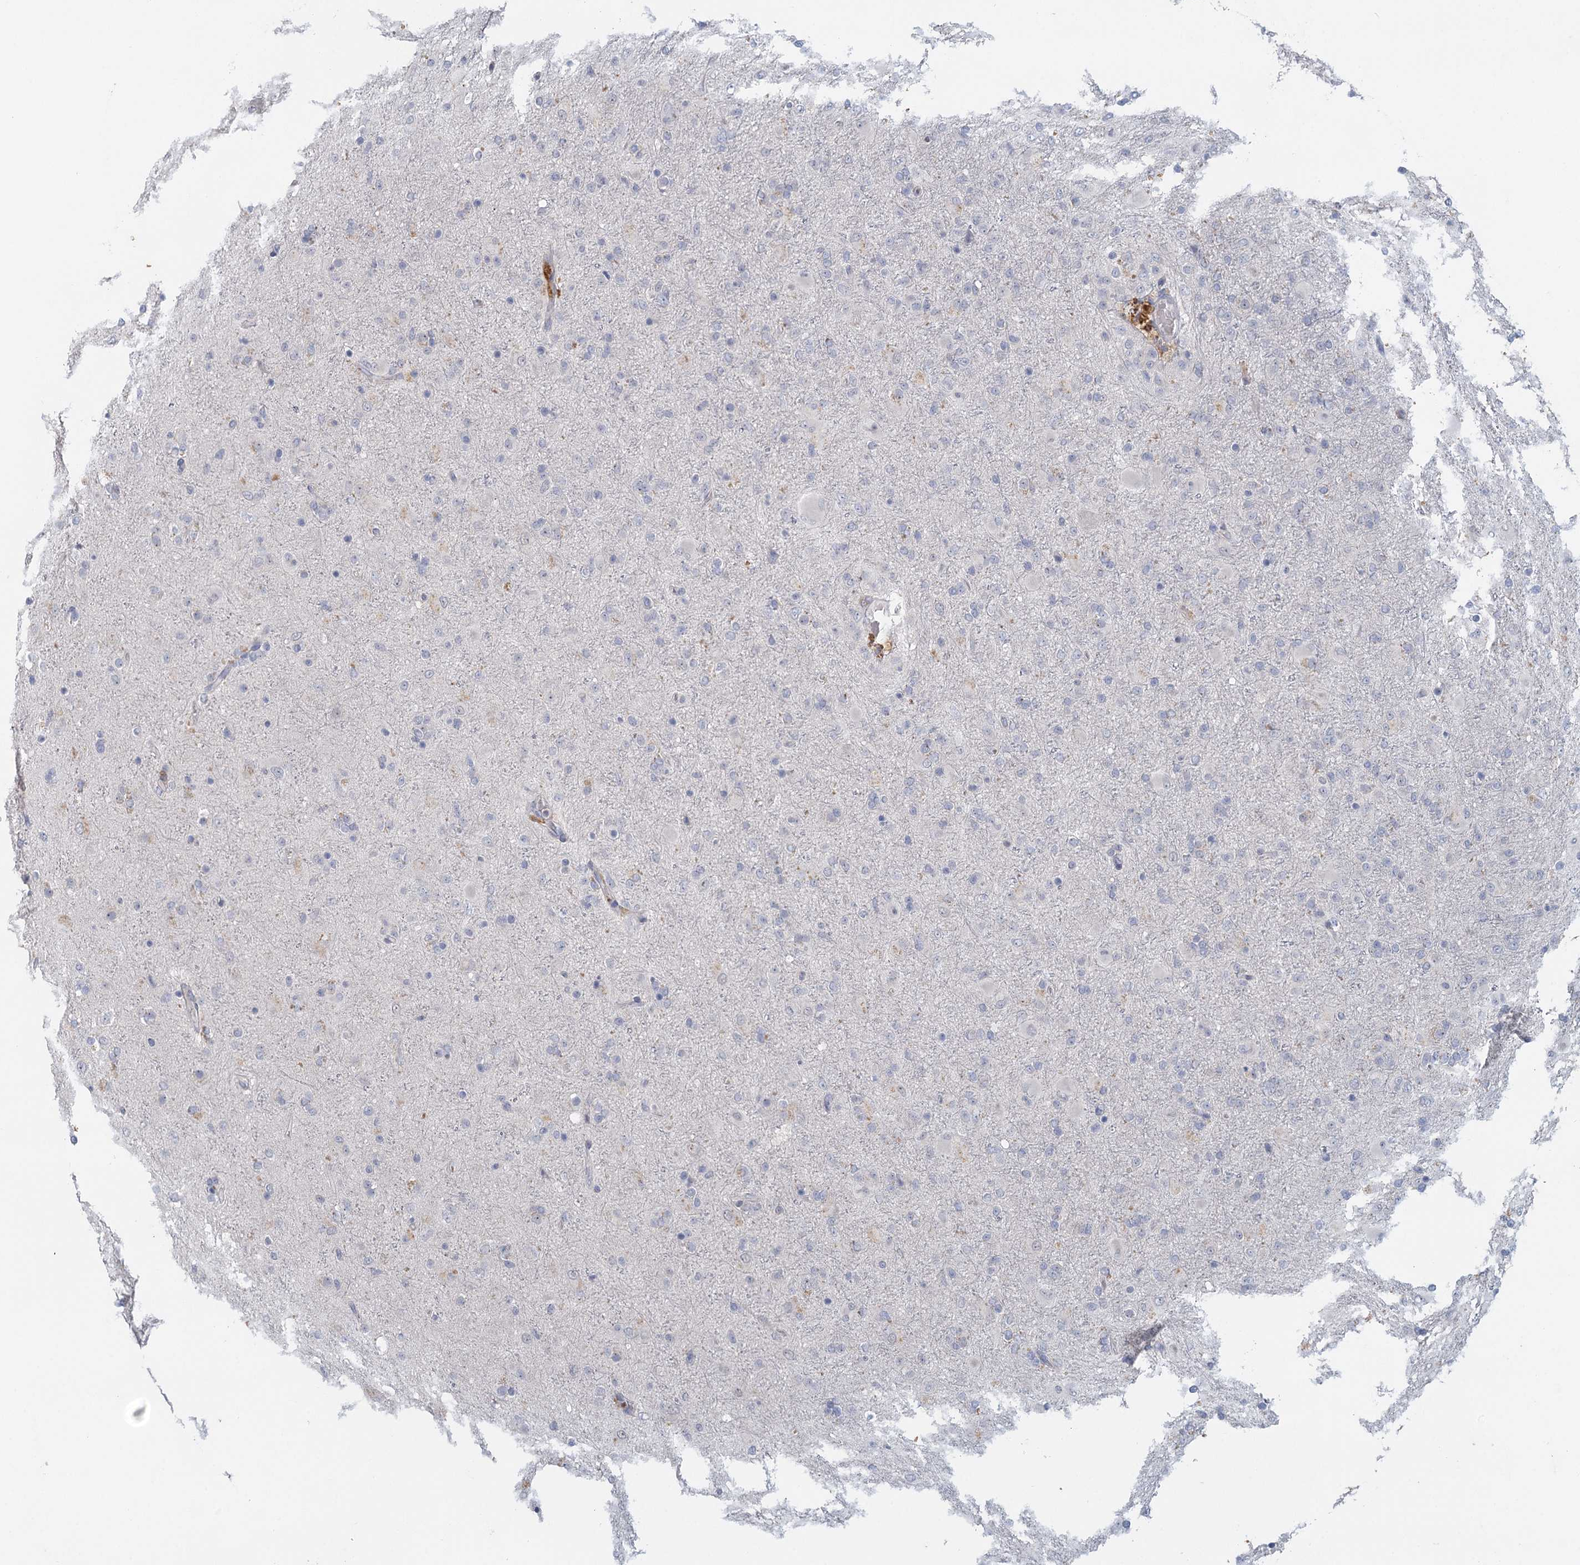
{"staining": {"intensity": "negative", "quantity": "none", "location": "none"}, "tissue": "glioma", "cell_type": "Tumor cells", "image_type": "cancer", "snomed": [{"axis": "morphology", "description": "Glioma, malignant, Low grade"}, {"axis": "topography", "description": "Brain"}], "caption": "An image of human glioma is negative for staining in tumor cells.", "gene": "MYO7B", "patient": {"sex": "male", "age": 65}}